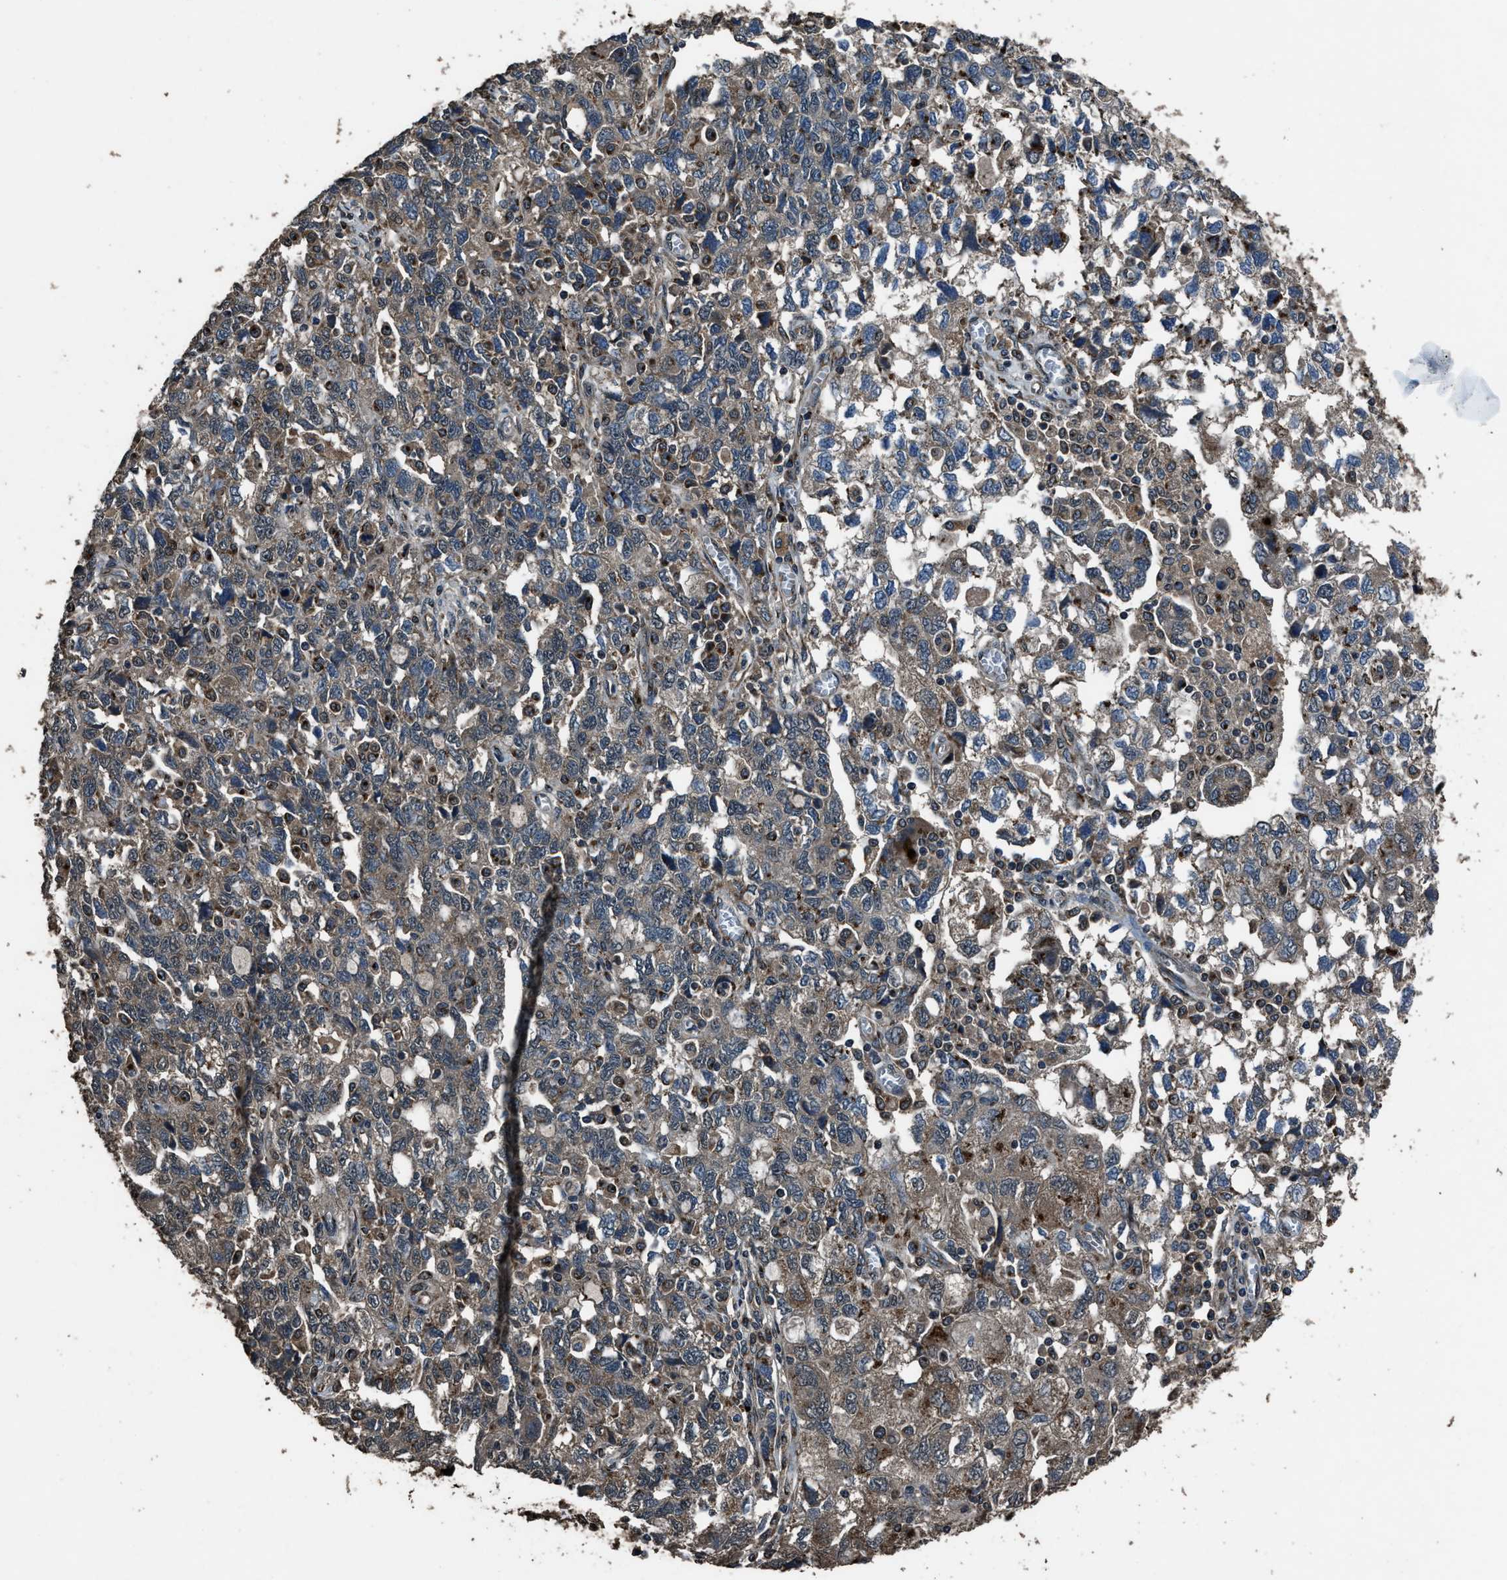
{"staining": {"intensity": "weak", "quantity": ">75%", "location": "cytoplasmic/membranous"}, "tissue": "ovarian cancer", "cell_type": "Tumor cells", "image_type": "cancer", "snomed": [{"axis": "morphology", "description": "Carcinoma, NOS"}, {"axis": "morphology", "description": "Cystadenocarcinoma, serous, NOS"}, {"axis": "topography", "description": "Ovary"}], "caption": "A histopathology image of human ovarian cancer (carcinoma) stained for a protein shows weak cytoplasmic/membranous brown staining in tumor cells.", "gene": "SLC38A10", "patient": {"sex": "female", "age": 69}}